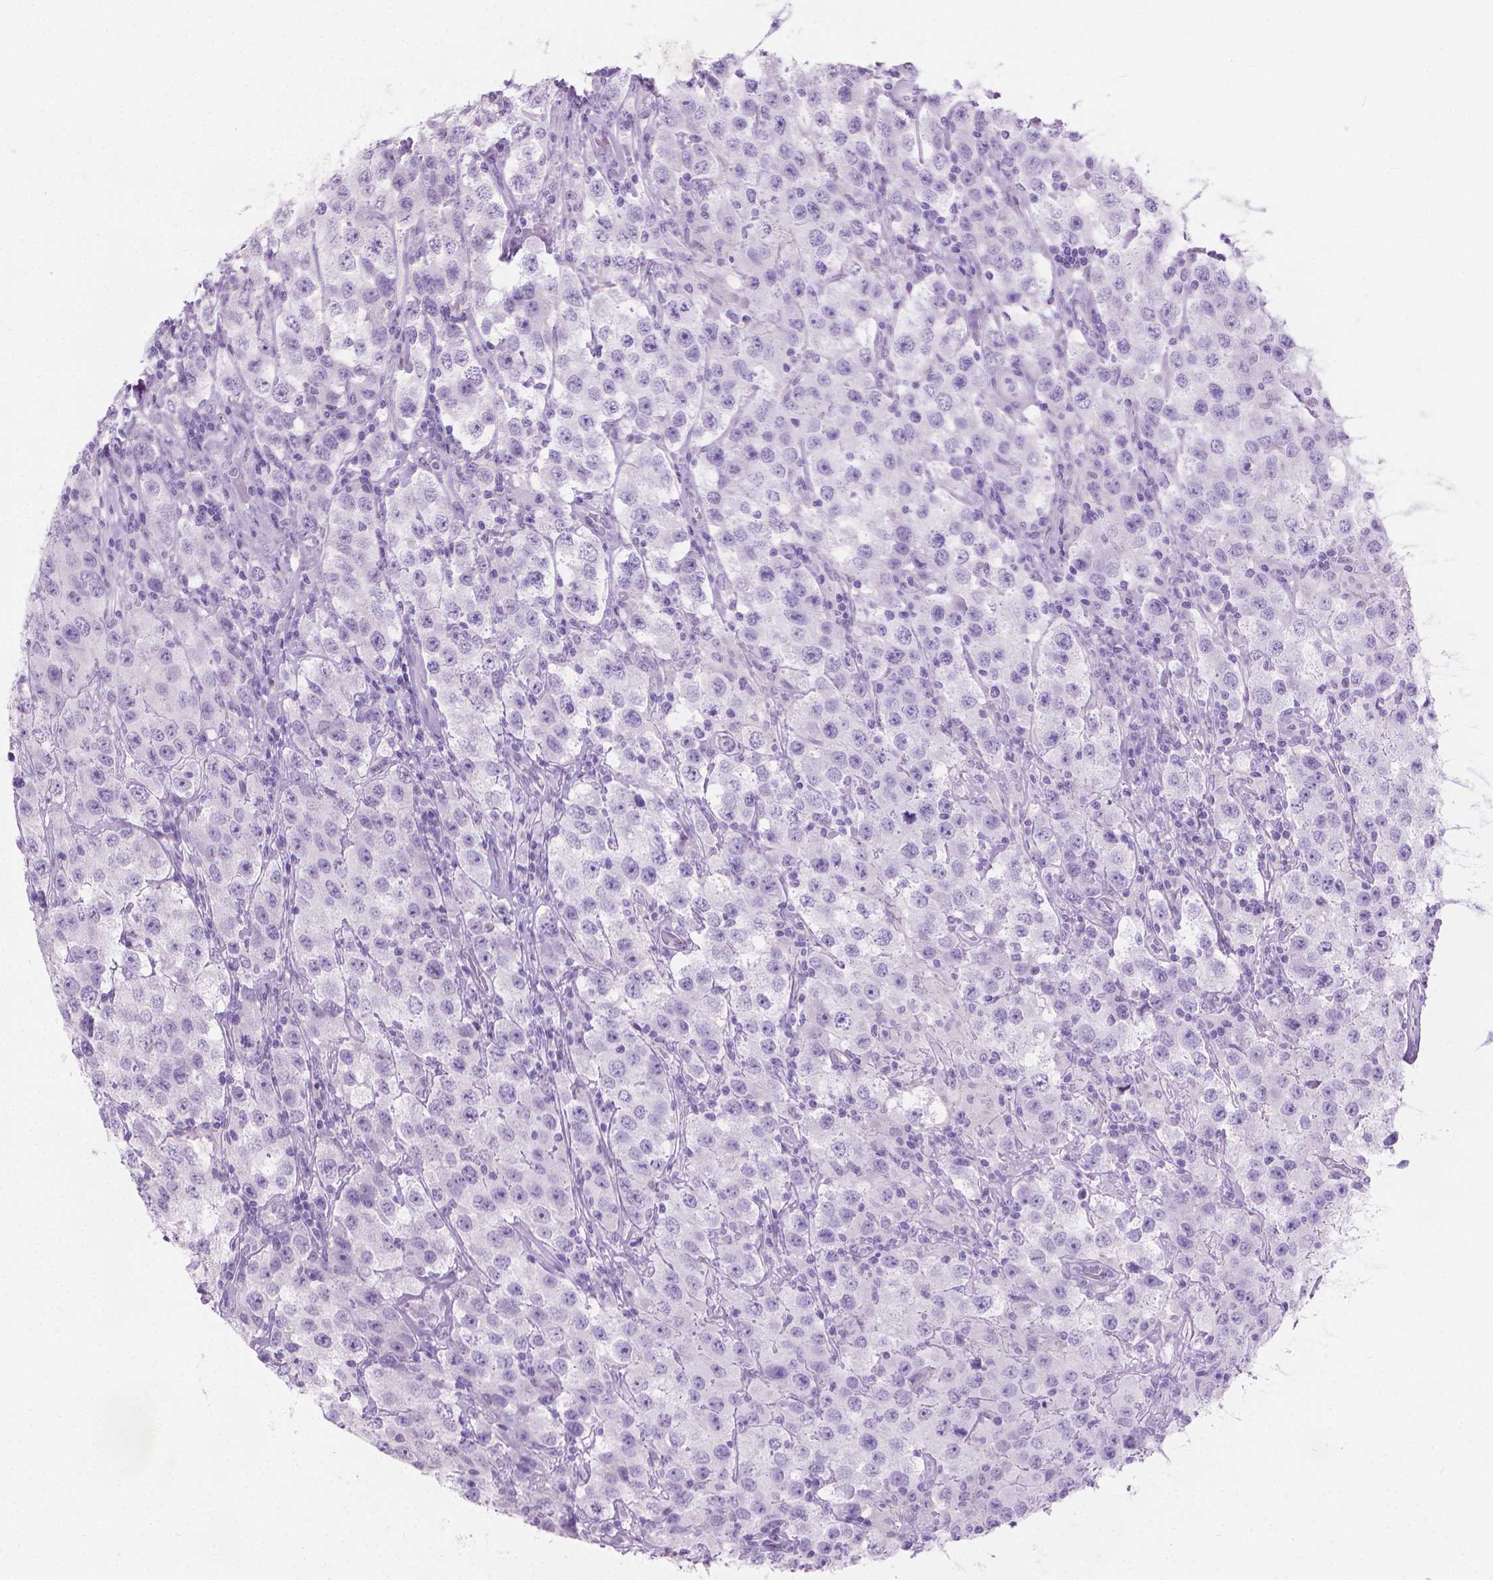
{"staining": {"intensity": "negative", "quantity": "none", "location": "none"}, "tissue": "testis cancer", "cell_type": "Tumor cells", "image_type": "cancer", "snomed": [{"axis": "morphology", "description": "Seminoma, NOS"}, {"axis": "topography", "description": "Testis"}], "caption": "The image shows no significant staining in tumor cells of testis seminoma.", "gene": "CFAP52", "patient": {"sex": "male", "age": 52}}